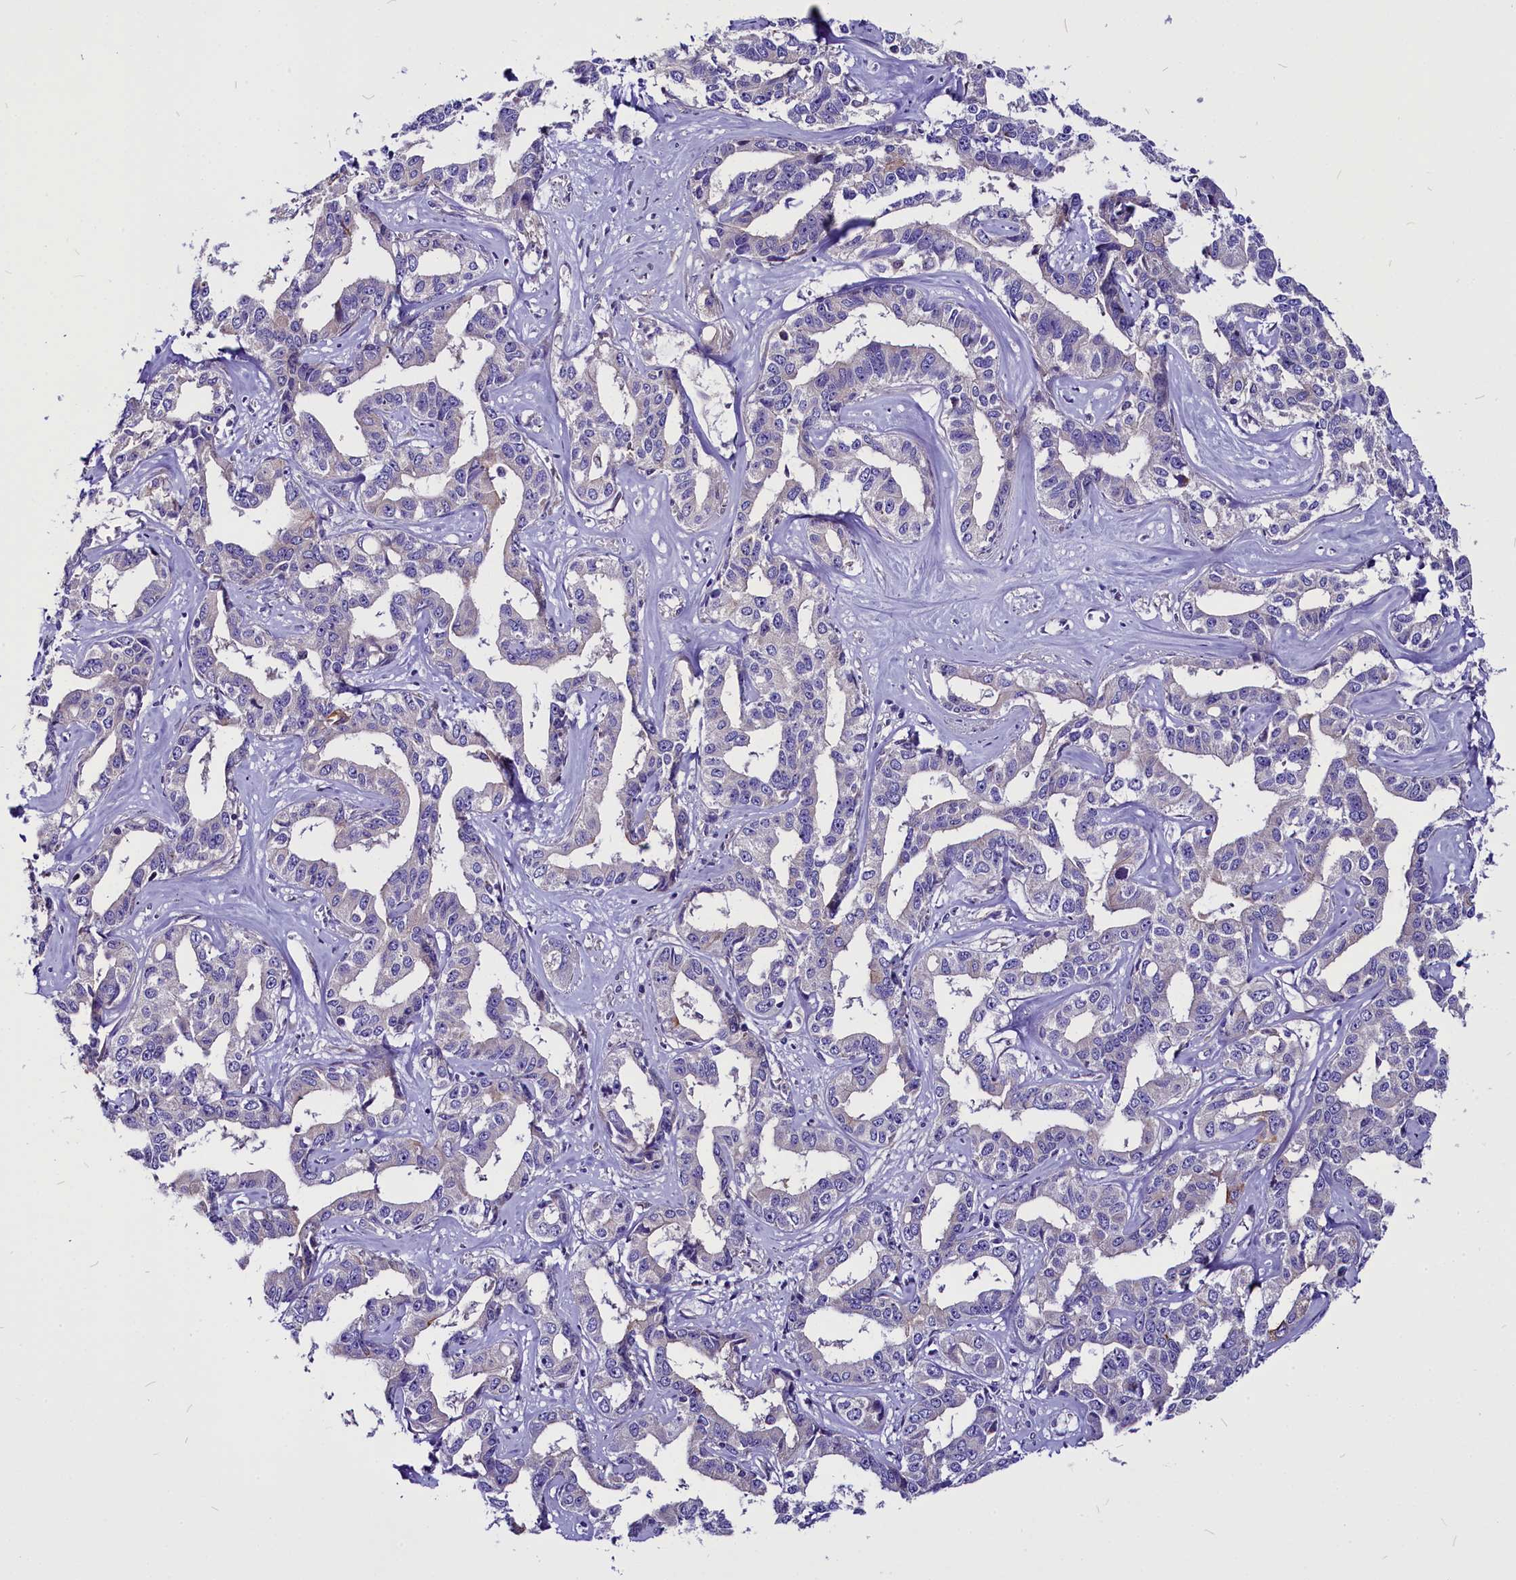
{"staining": {"intensity": "negative", "quantity": "none", "location": "none"}, "tissue": "liver cancer", "cell_type": "Tumor cells", "image_type": "cancer", "snomed": [{"axis": "morphology", "description": "Cholangiocarcinoma"}, {"axis": "topography", "description": "Liver"}], "caption": "High power microscopy image of an immunohistochemistry image of cholangiocarcinoma (liver), revealing no significant expression in tumor cells. Nuclei are stained in blue.", "gene": "CEP170", "patient": {"sex": "male", "age": 59}}